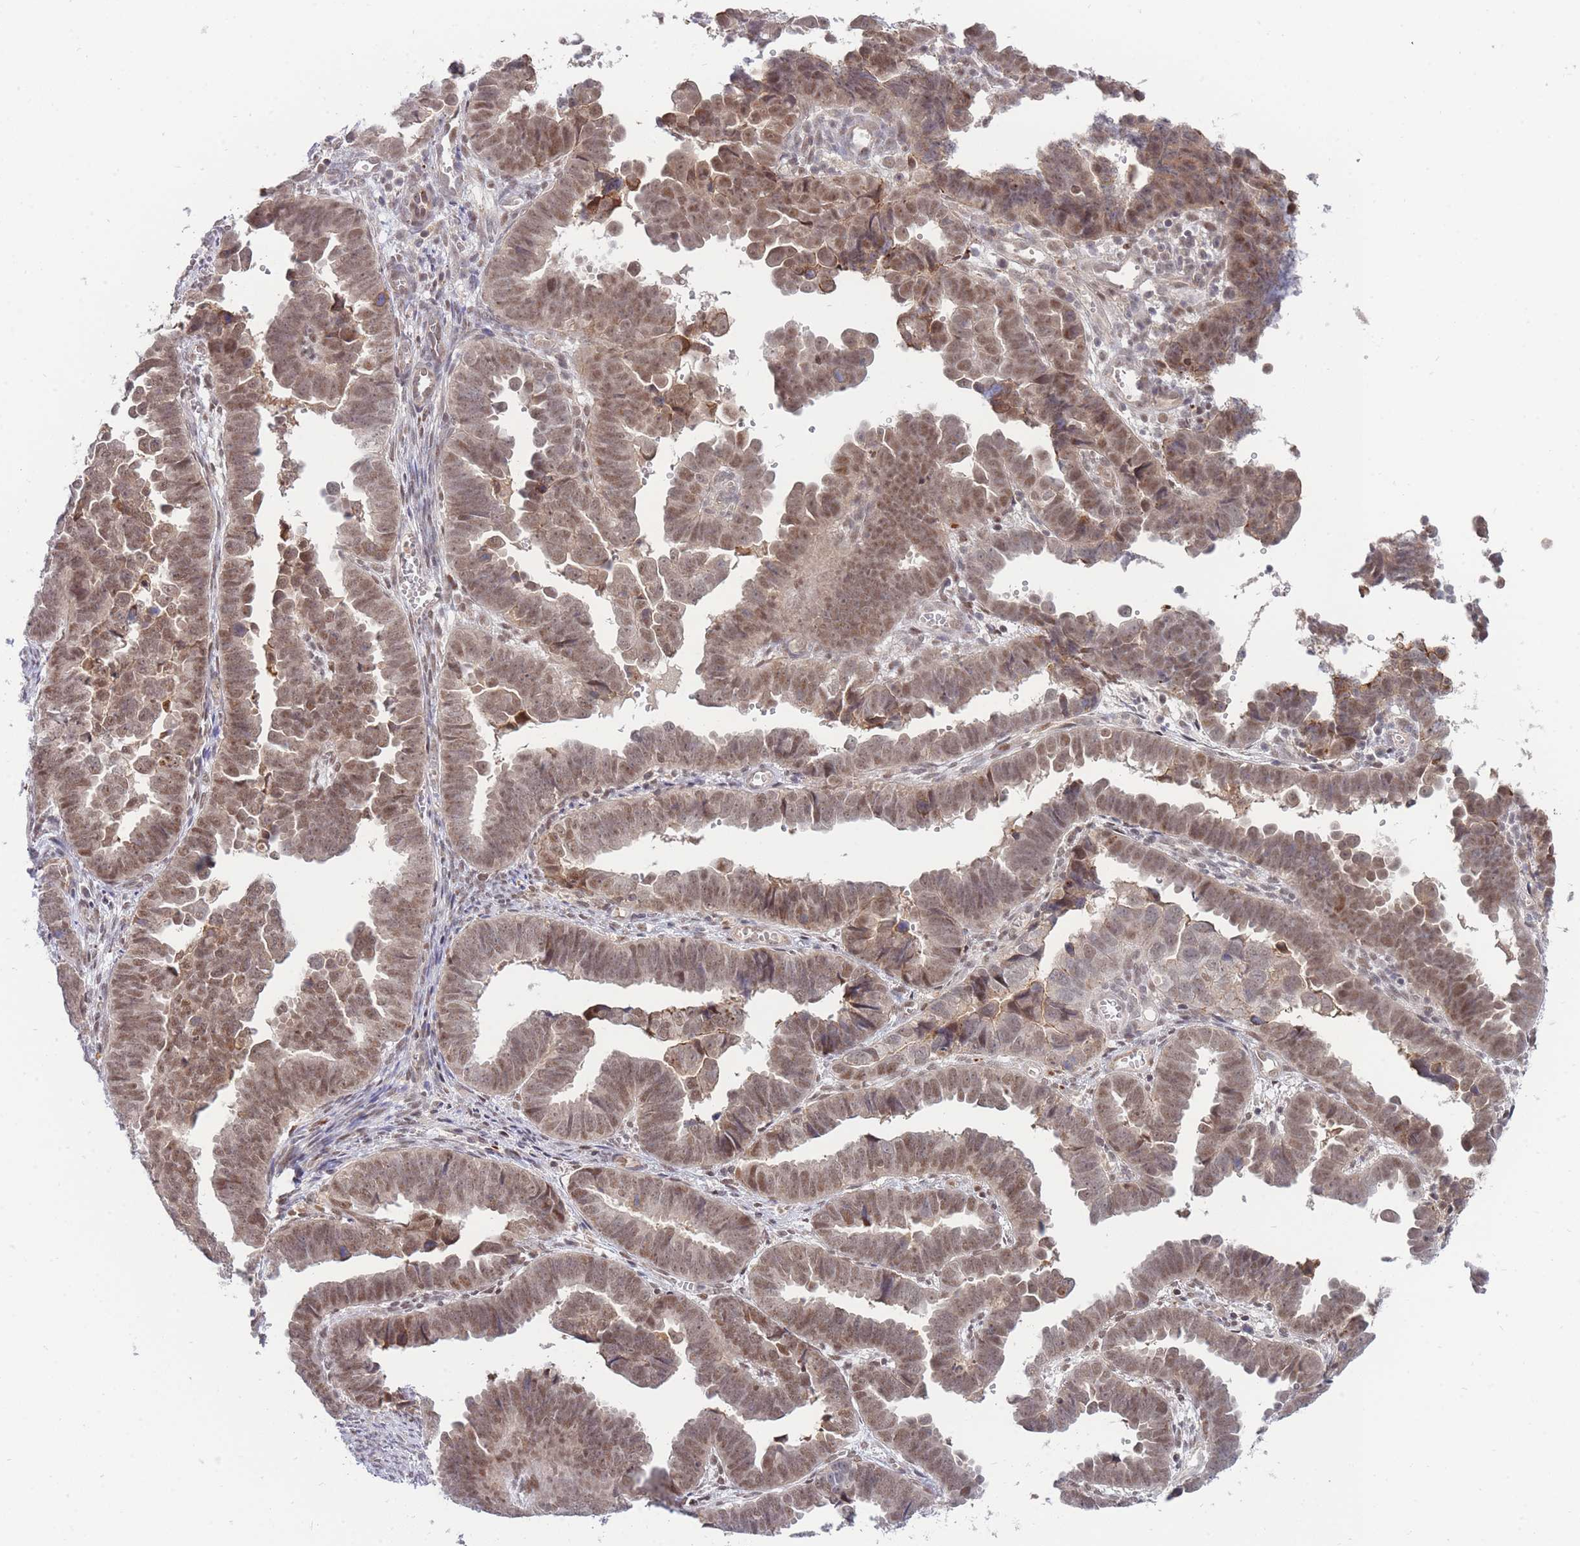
{"staining": {"intensity": "moderate", "quantity": ">75%", "location": "cytoplasmic/membranous,nuclear"}, "tissue": "endometrial cancer", "cell_type": "Tumor cells", "image_type": "cancer", "snomed": [{"axis": "morphology", "description": "Adenocarcinoma, NOS"}, {"axis": "topography", "description": "Endometrium"}], "caption": "IHC histopathology image of endometrial cancer (adenocarcinoma) stained for a protein (brown), which demonstrates medium levels of moderate cytoplasmic/membranous and nuclear positivity in approximately >75% of tumor cells.", "gene": "BOD1L1", "patient": {"sex": "female", "age": 75}}